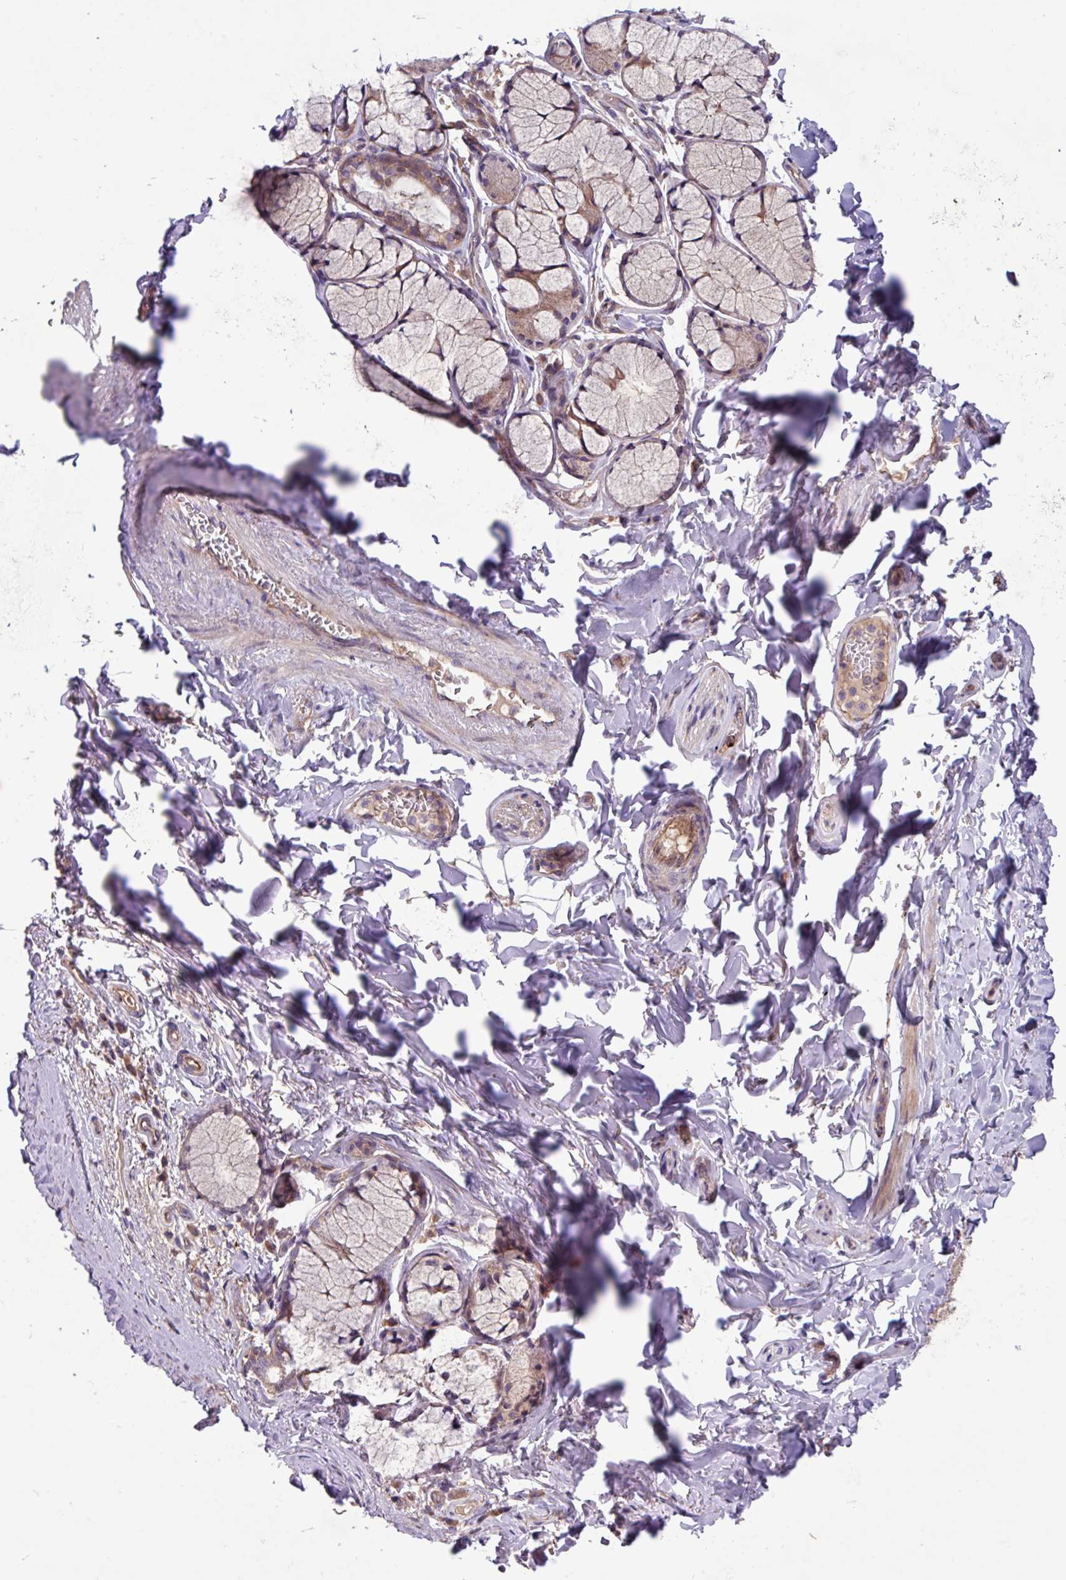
{"staining": {"intensity": "weak", "quantity": ">75%", "location": "cytoplasmic/membranous"}, "tissue": "soft tissue", "cell_type": "Fibroblasts", "image_type": "normal", "snomed": [{"axis": "morphology", "description": "Normal tissue, NOS"}, {"axis": "topography", "description": "Bronchus"}], "caption": "Approximately >75% of fibroblasts in unremarkable human soft tissue display weak cytoplasmic/membranous protein expression as visualized by brown immunohistochemical staining.", "gene": "PTPRQ", "patient": {"sex": "male", "age": 70}}